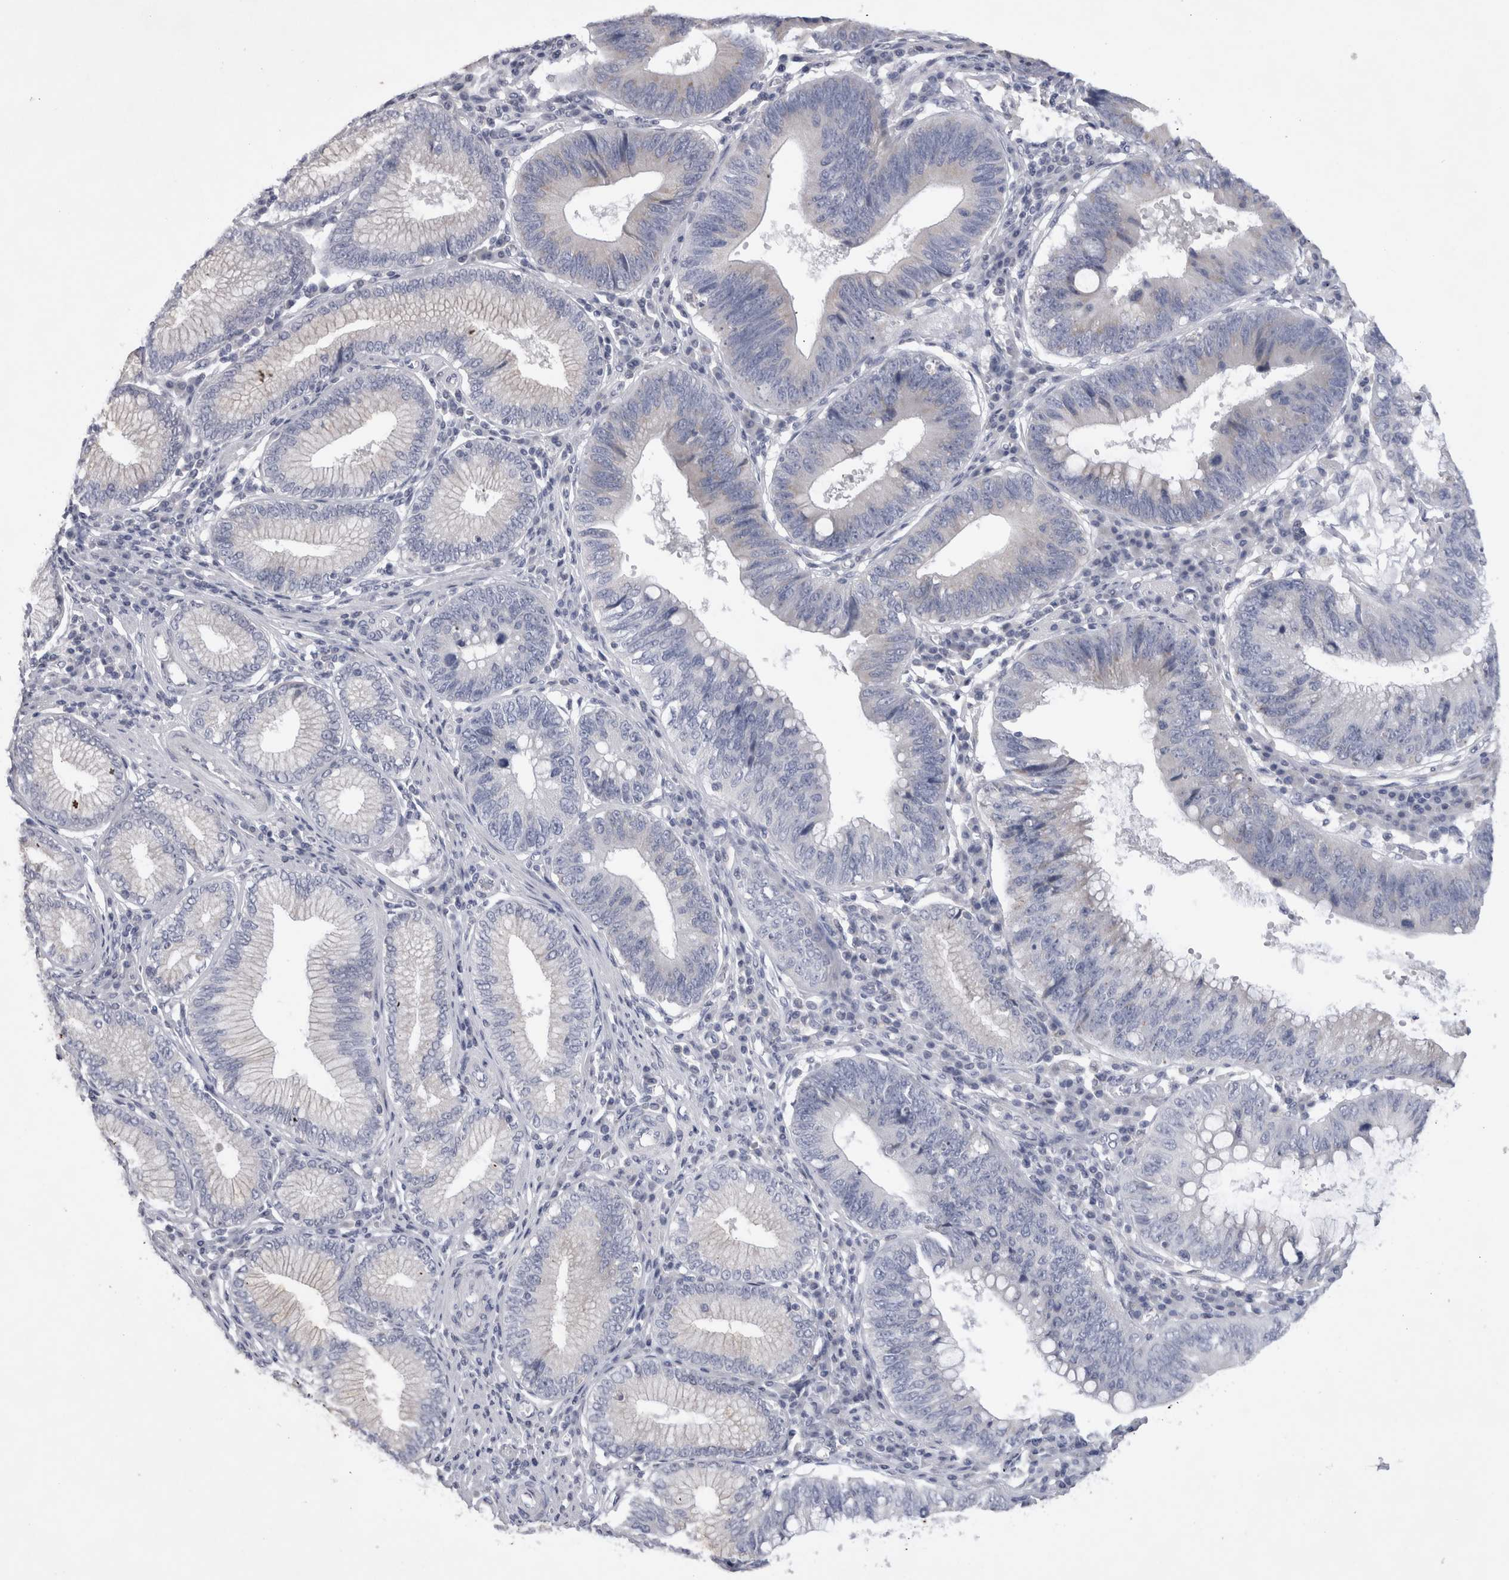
{"staining": {"intensity": "negative", "quantity": "none", "location": "none"}, "tissue": "stomach cancer", "cell_type": "Tumor cells", "image_type": "cancer", "snomed": [{"axis": "morphology", "description": "Adenocarcinoma, NOS"}, {"axis": "topography", "description": "Stomach"}], "caption": "Tumor cells show no significant protein positivity in stomach cancer (adenocarcinoma).", "gene": "DHRS4", "patient": {"sex": "male", "age": 59}}